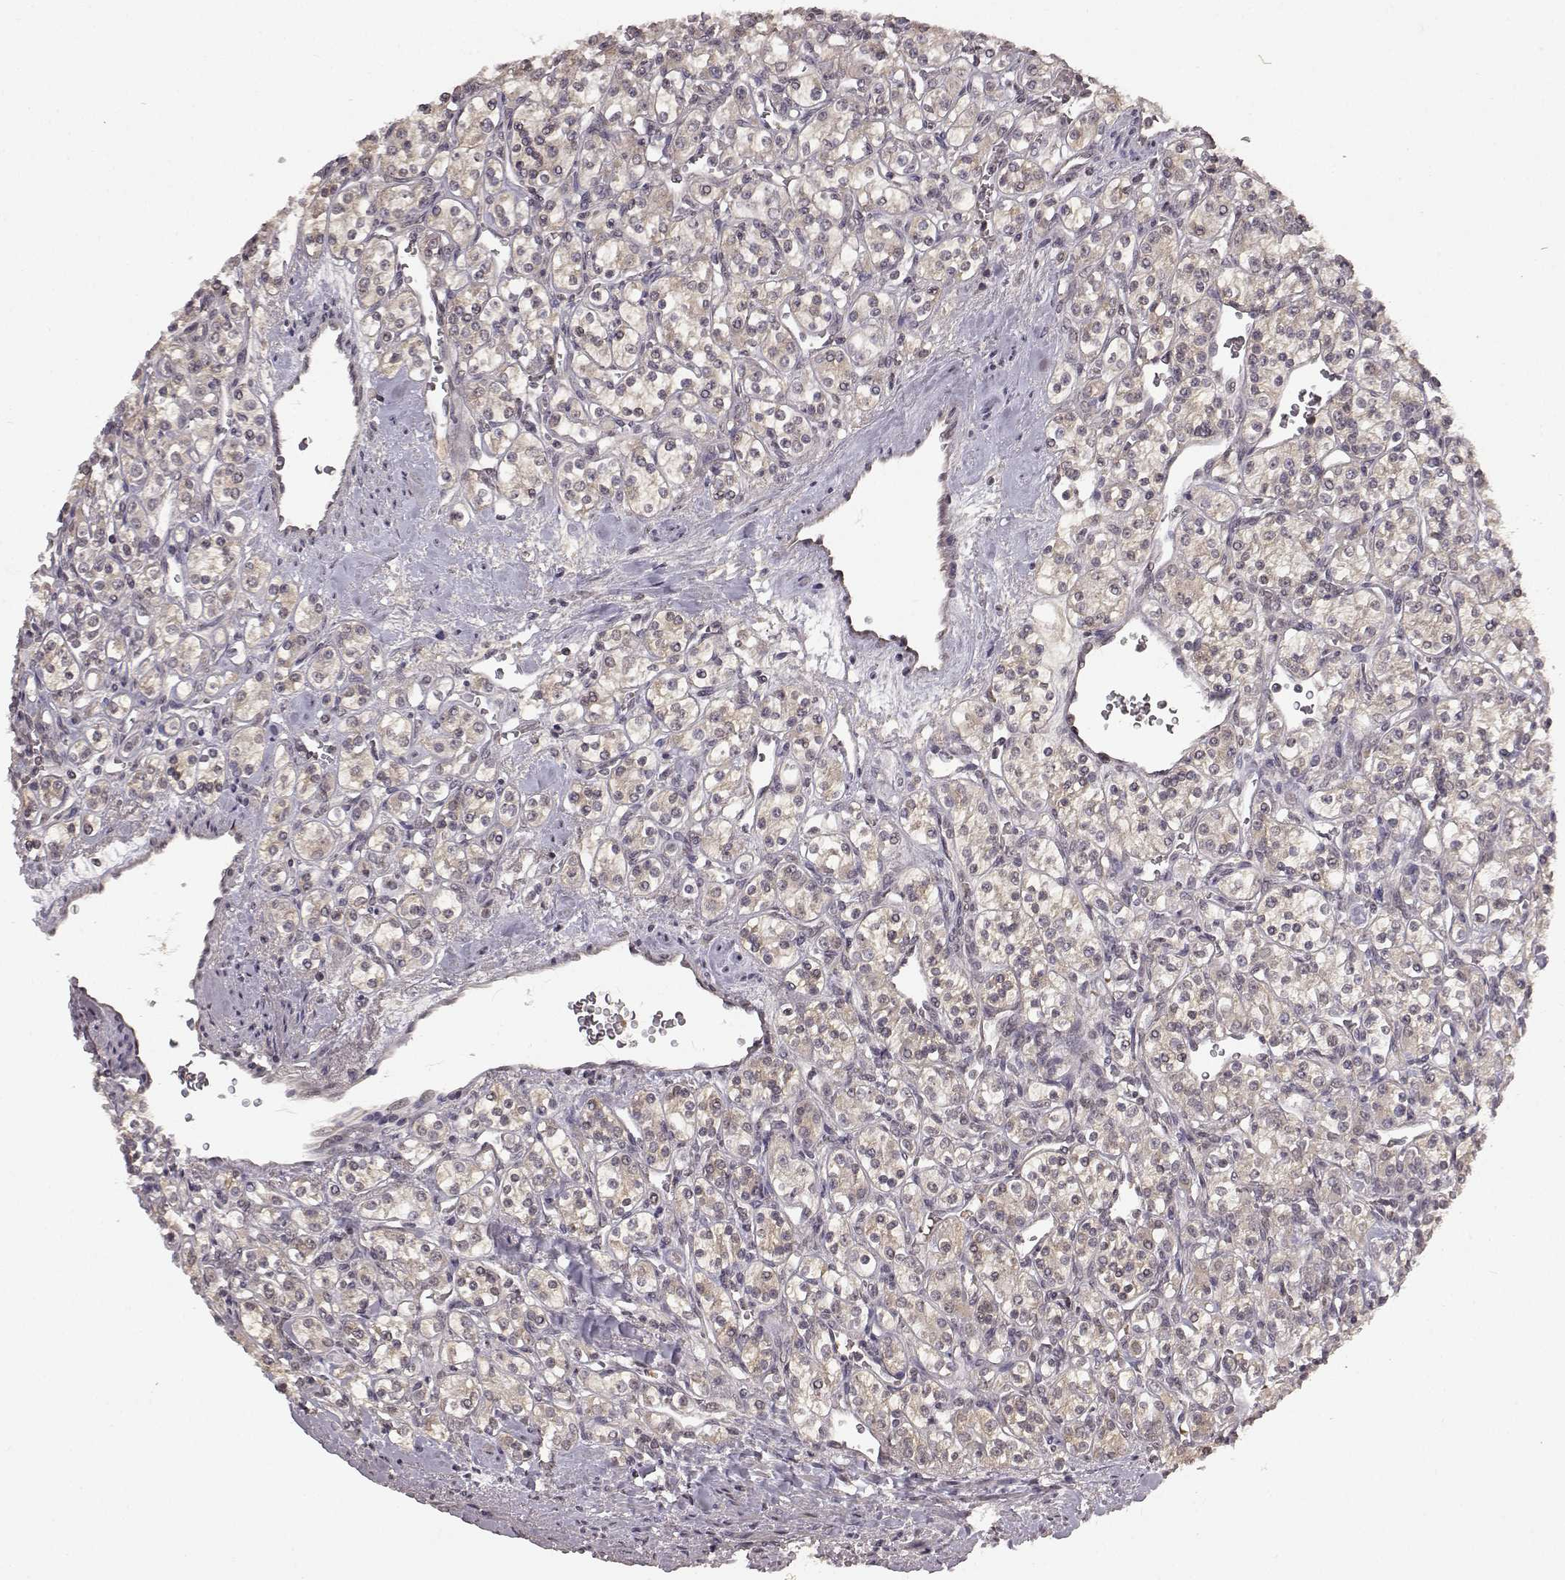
{"staining": {"intensity": "weak", "quantity": "25%-75%", "location": "cytoplasmic/membranous"}, "tissue": "renal cancer", "cell_type": "Tumor cells", "image_type": "cancer", "snomed": [{"axis": "morphology", "description": "Adenocarcinoma, NOS"}, {"axis": "topography", "description": "Kidney"}], "caption": "Tumor cells reveal low levels of weak cytoplasmic/membranous positivity in approximately 25%-75% of cells in renal cancer (adenocarcinoma).", "gene": "NTRK2", "patient": {"sex": "male", "age": 77}}